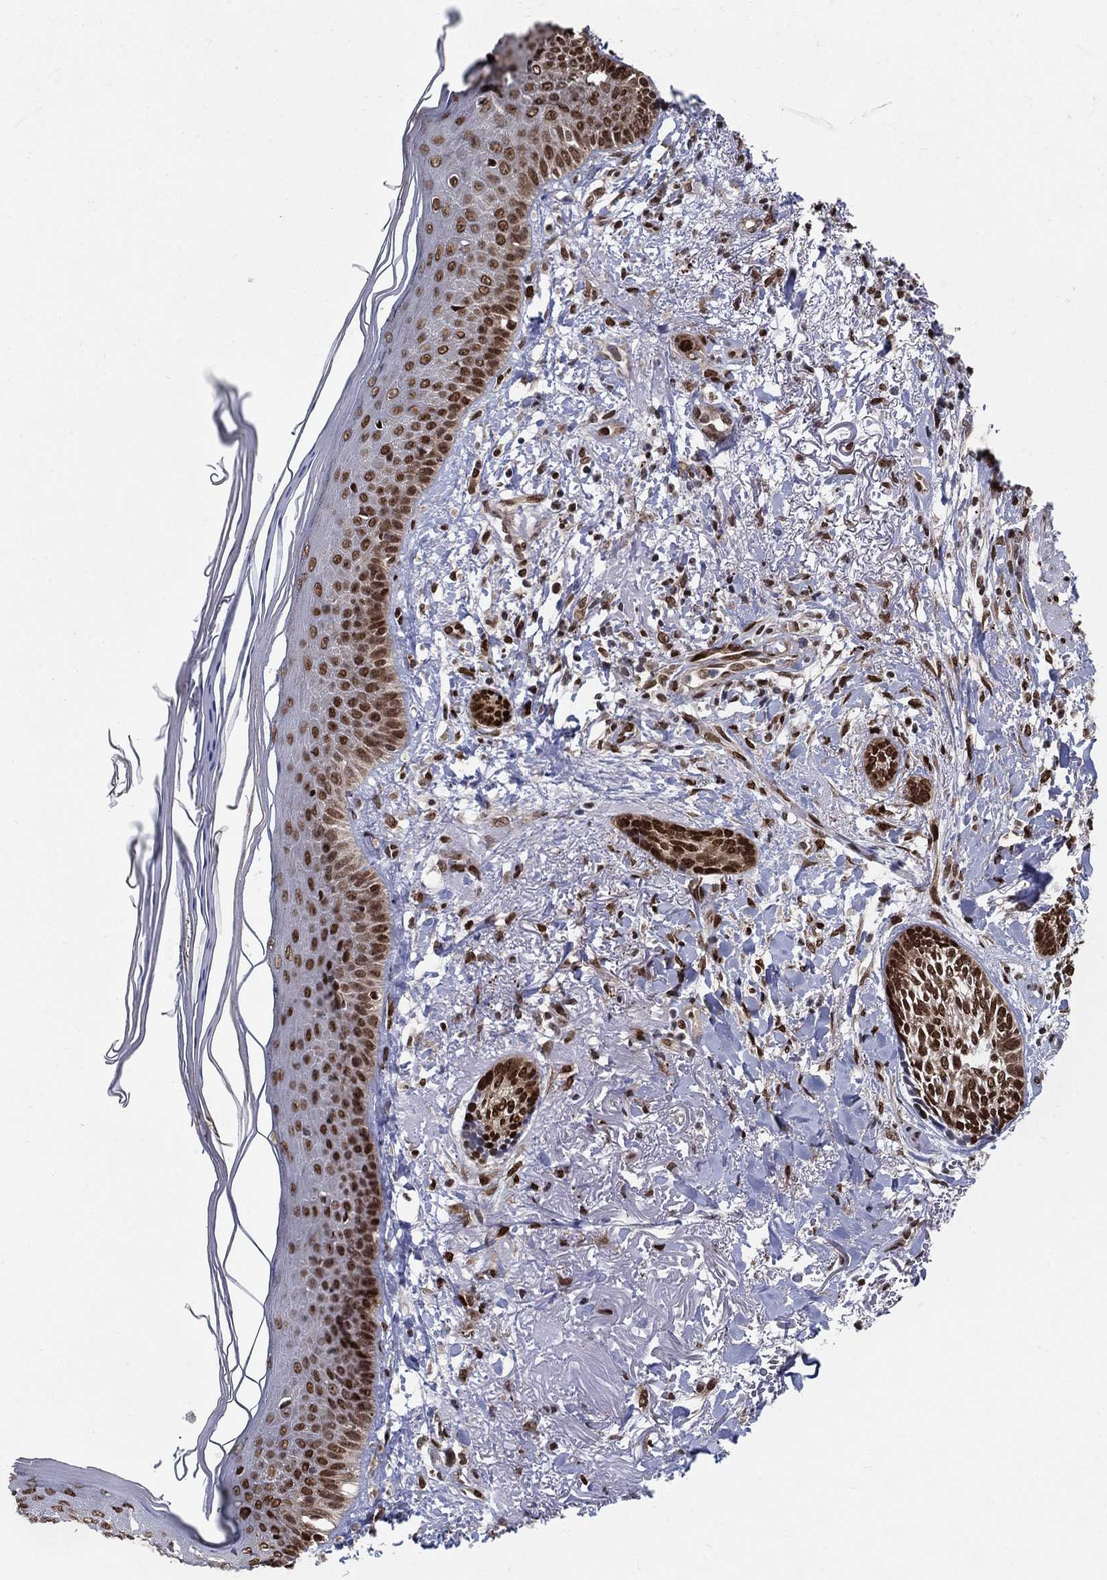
{"staining": {"intensity": "strong", "quantity": ">75%", "location": "nuclear"}, "tissue": "skin cancer", "cell_type": "Tumor cells", "image_type": "cancer", "snomed": [{"axis": "morphology", "description": "Normal tissue, NOS"}, {"axis": "morphology", "description": "Basal cell carcinoma"}, {"axis": "topography", "description": "Skin"}], "caption": "An image showing strong nuclear positivity in about >75% of tumor cells in skin cancer (basal cell carcinoma), as visualized by brown immunohistochemical staining.", "gene": "CENPE", "patient": {"sex": "male", "age": 84}}